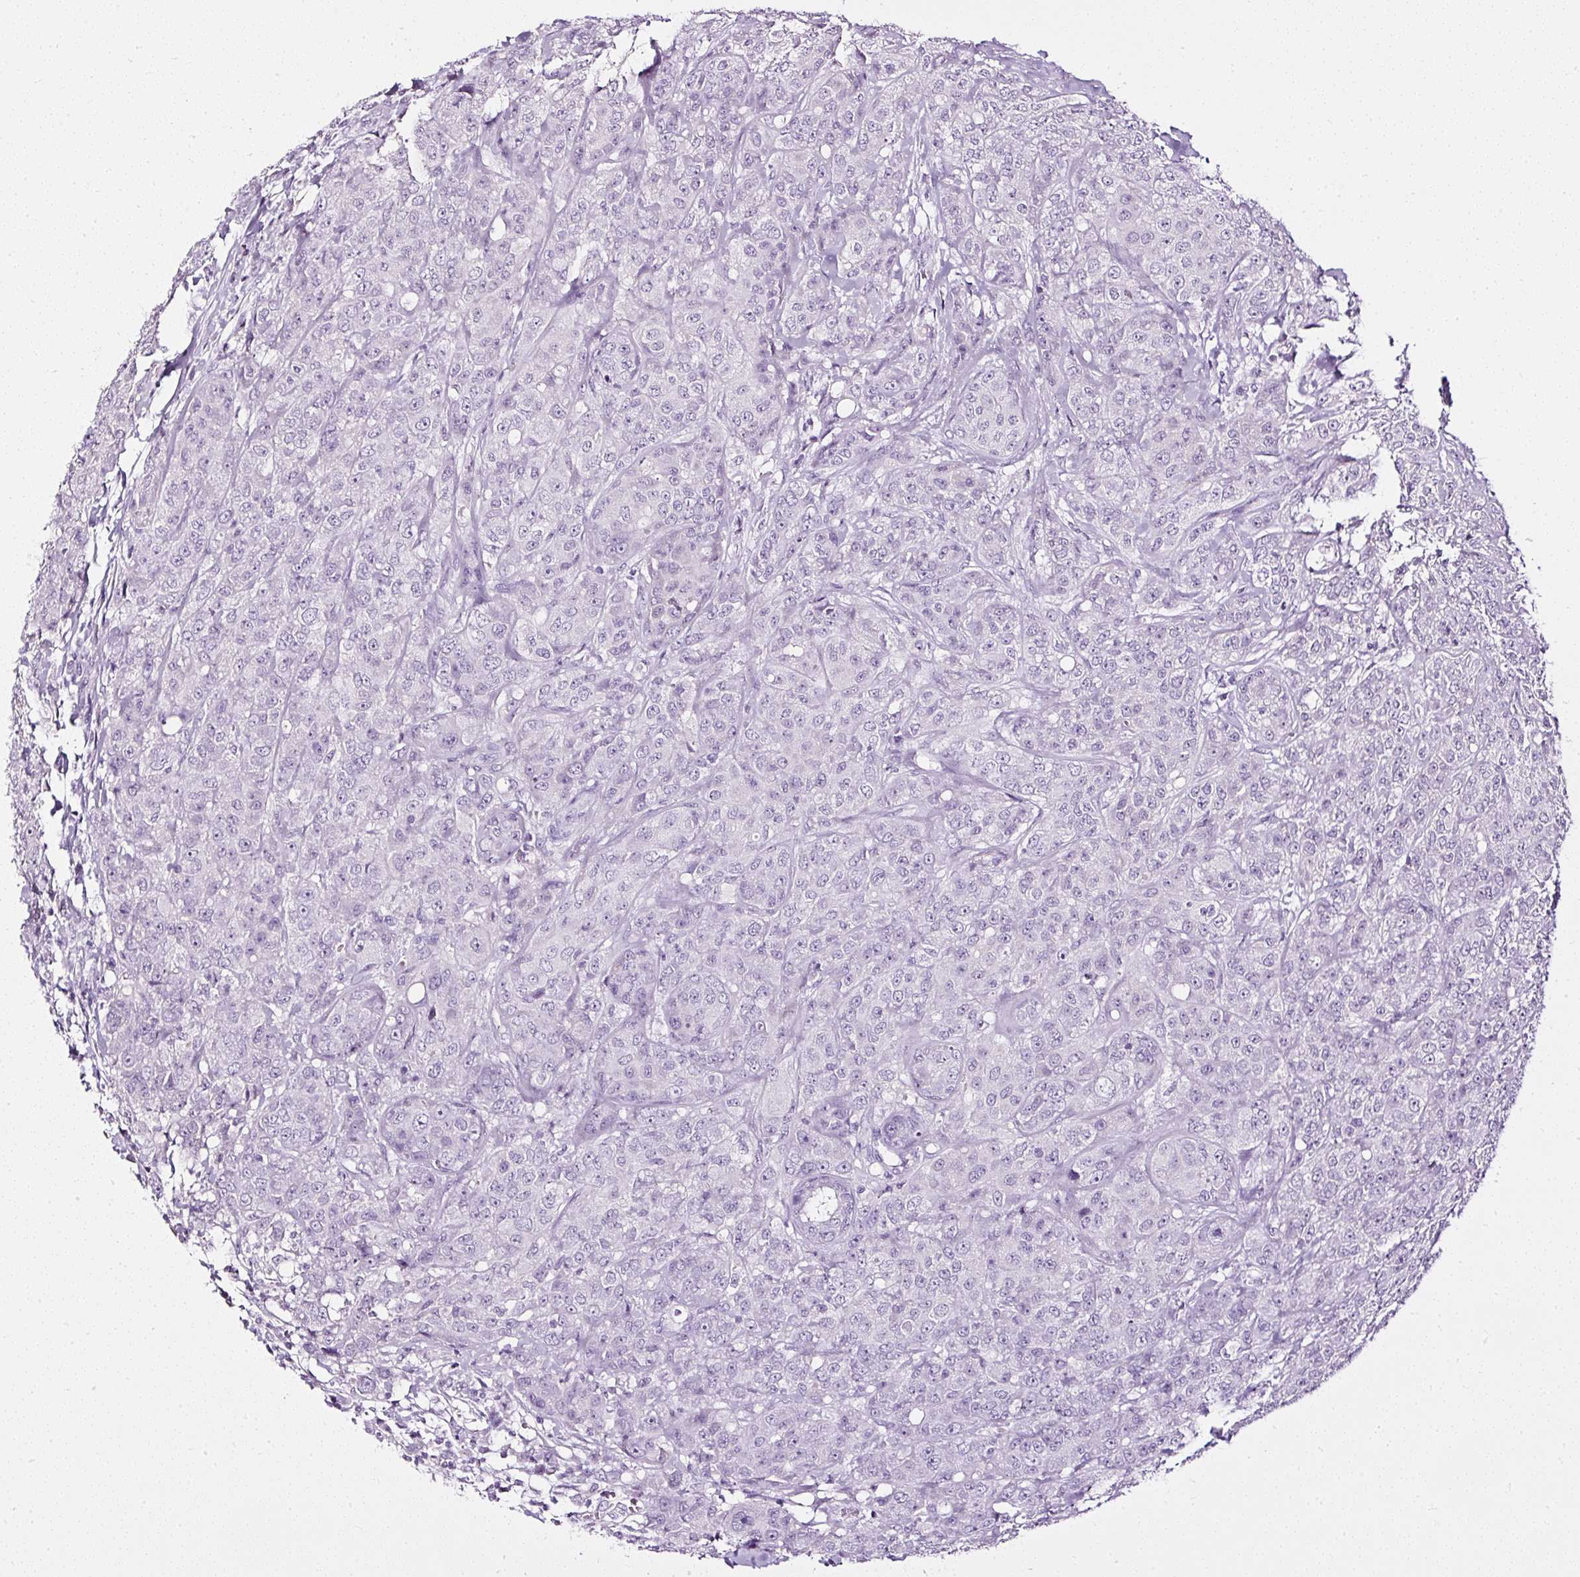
{"staining": {"intensity": "negative", "quantity": "none", "location": "none"}, "tissue": "breast cancer", "cell_type": "Tumor cells", "image_type": "cancer", "snomed": [{"axis": "morphology", "description": "Duct carcinoma"}, {"axis": "topography", "description": "Breast"}], "caption": "This is a image of immunohistochemistry (IHC) staining of breast cancer, which shows no positivity in tumor cells.", "gene": "ATP2A1", "patient": {"sex": "female", "age": 43}}